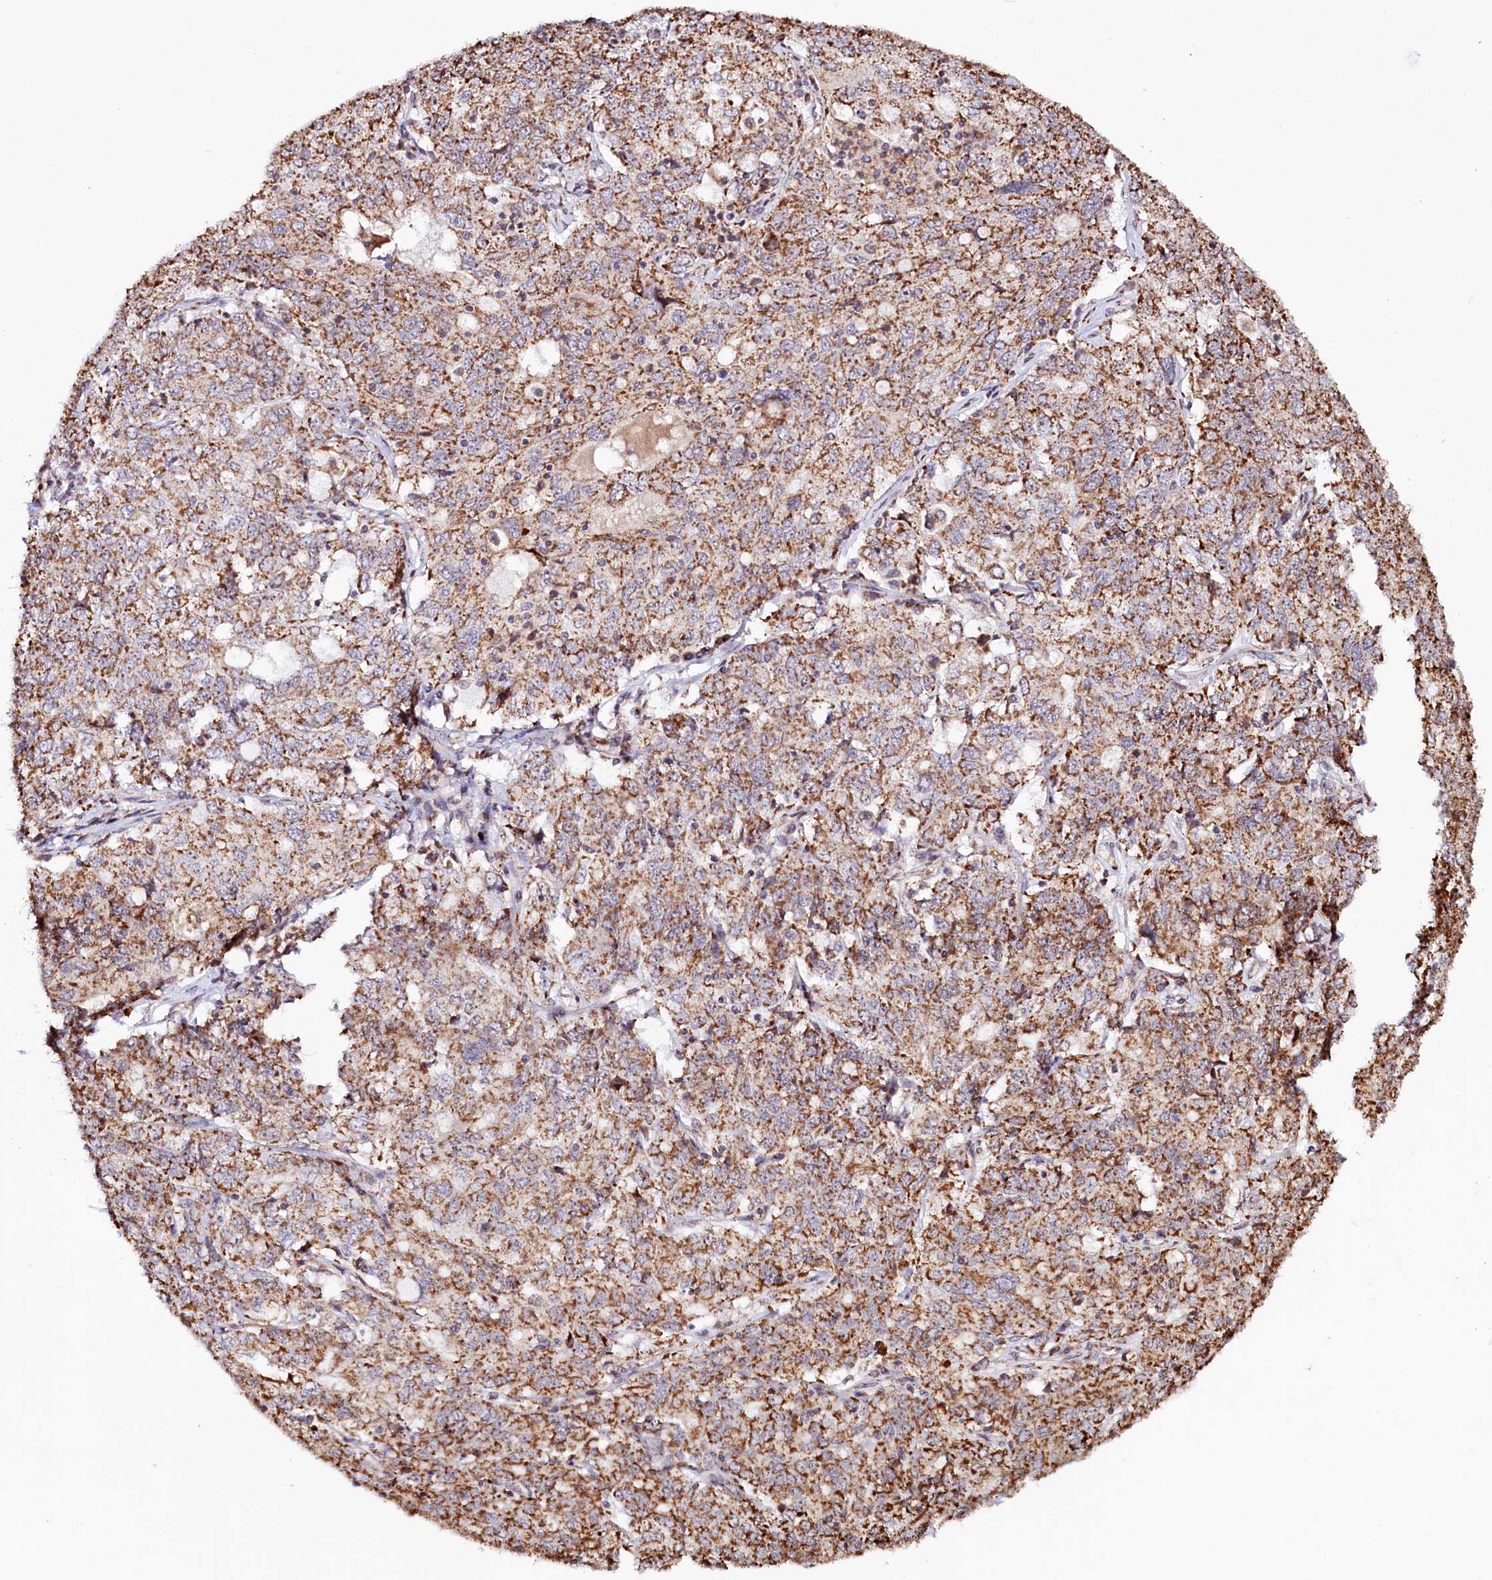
{"staining": {"intensity": "moderate", "quantity": ">75%", "location": "cytoplasmic/membranous"}, "tissue": "ovarian cancer", "cell_type": "Tumor cells", "image_type": "cancer", "snomed": [{"axis": "morphology", "description": "Carcinoma, endometroid"}, {"axis": "topography", "description": "Ovary"}], "caption": "Ovarian cancer (endometroid carcinoma) was stained to show a protein in brown. There is medium levels of moderate cytoplasmic/membranous staining in approximately >75% of tumor cells.", "gene": "ST7", "patient": {"sex": "female", "age": 62}}